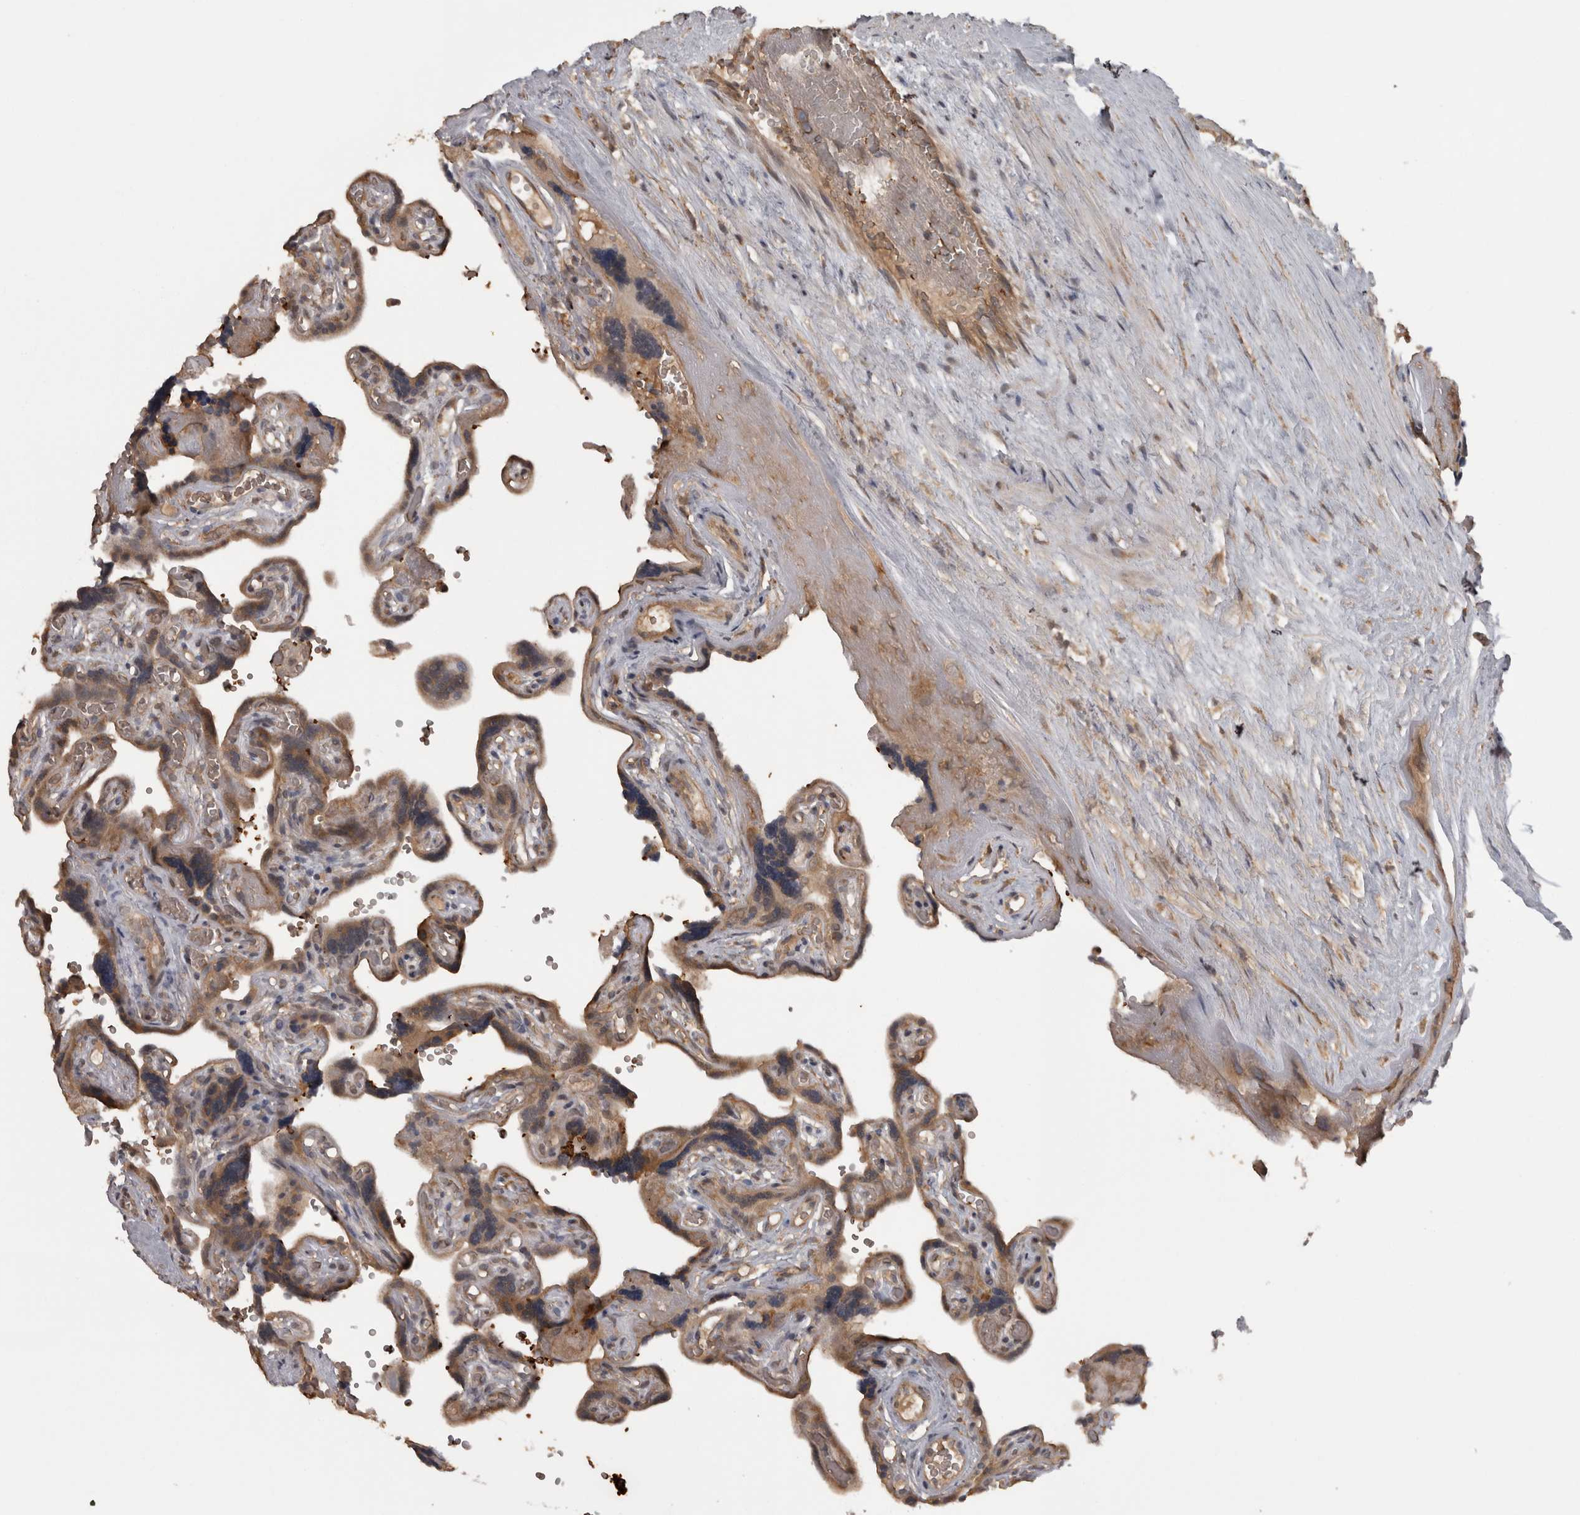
{"staining": {"intensity": "moderate", "quantity": ">75%", "location": "cytoplasmic/membranous"}, "tissue": "placenta", "cell_type": "Trophoblastic cells", "image_type": "normal", "snomed": [{"axis": "morphology", "description": "Normal tissue, NOS"}, {"axis": "topography", "description": "Placenta"}], "caption": "Human placenta stained with a protein marker exhibits moderate staining in trophoblastic cells.", "gene": "MICU3", "patient": {"sex": "female", "age": 30}}